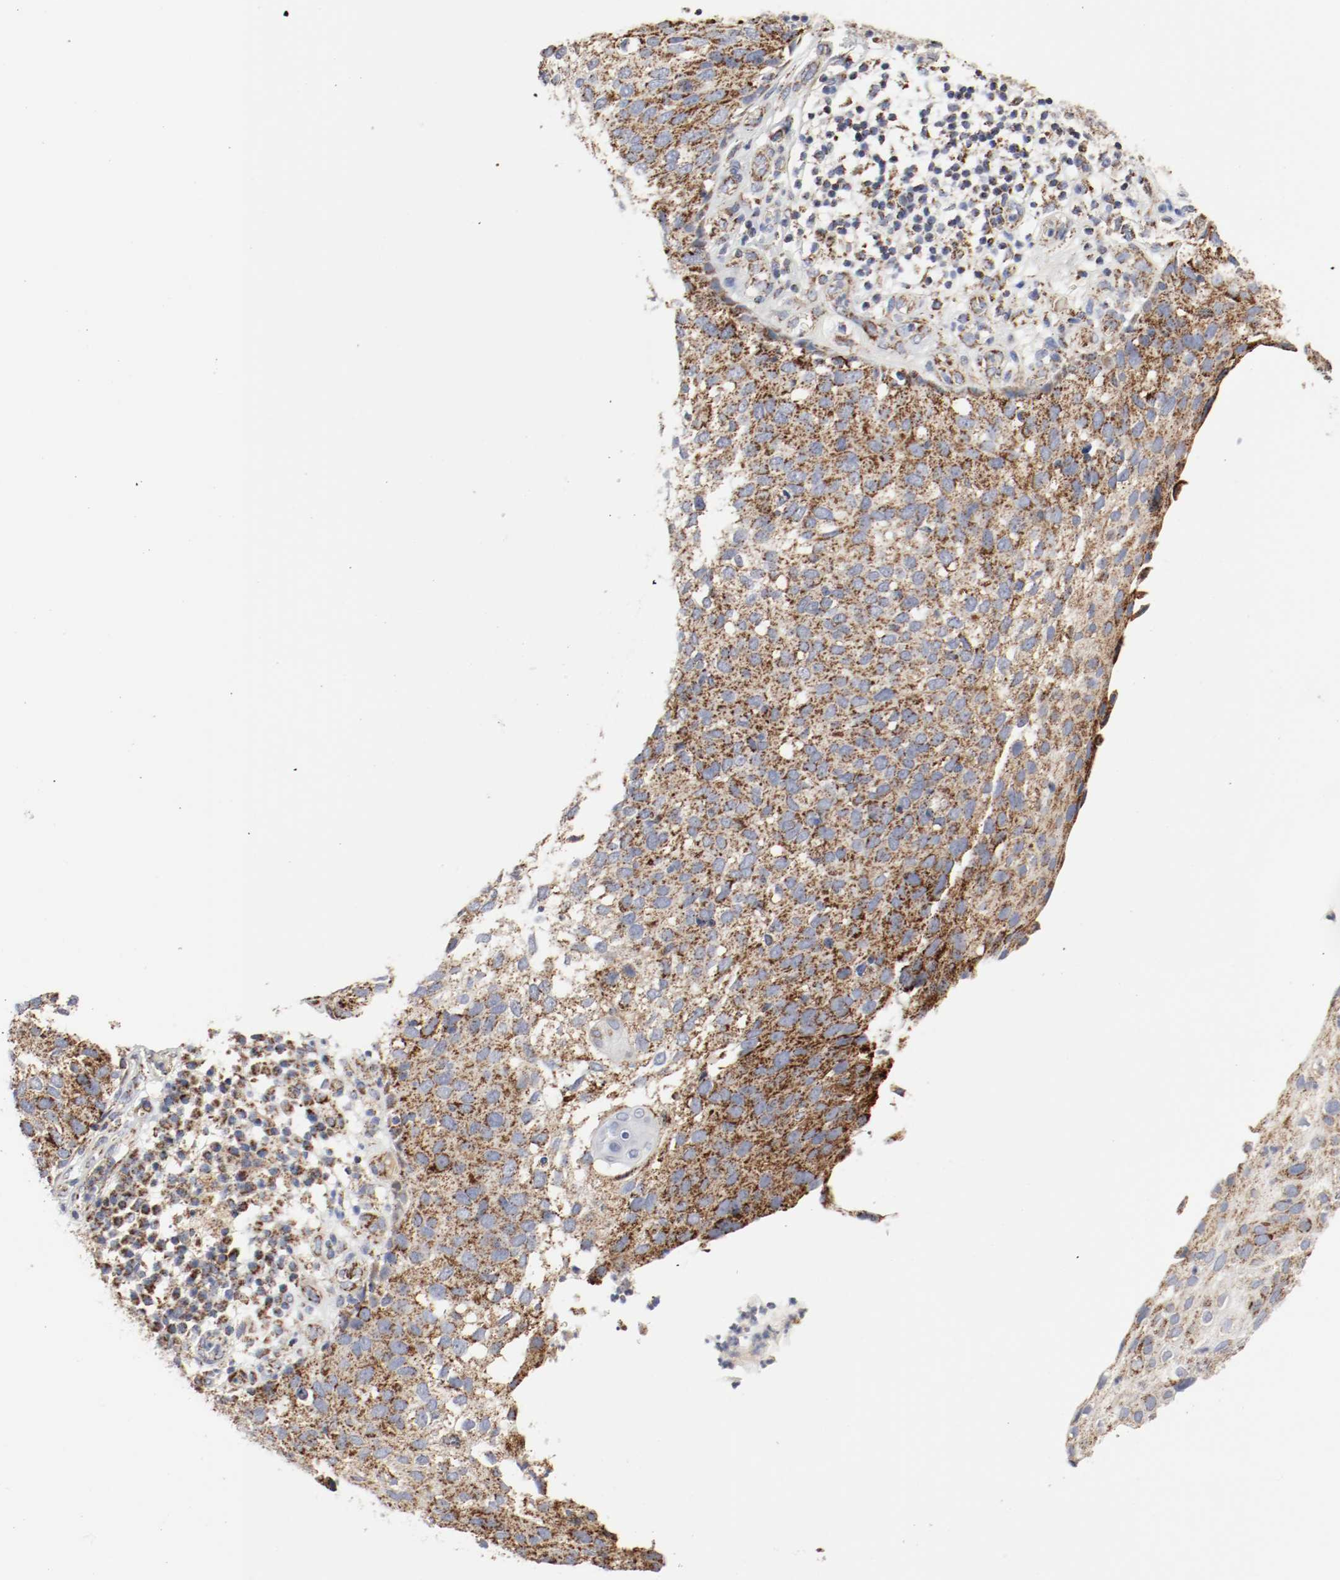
{"staining": {"intensity": "strong", "quantity": ">75%", "location": "cytoplasmic/membranous"}, "tissue": "skin cancer", "cell_type": "Tumor cells", "image_type": "cancer", "snomed": [{"axis": "morphology", "description": "Squamous cell carcinoma, NOS"}, {"axis": "topography", "description": "Skin"}], "caption": "Tumor cells demonstrate high levels of strong cytoplasmic/membranous expression in approximately >75% of cells in human squamous cell carcinoma (skin). (brown staining indicates protein expression, while blue staining denotes nuclei).", "gene": "AFG3L2", "patient": {"sex": "male", "age": 87}}